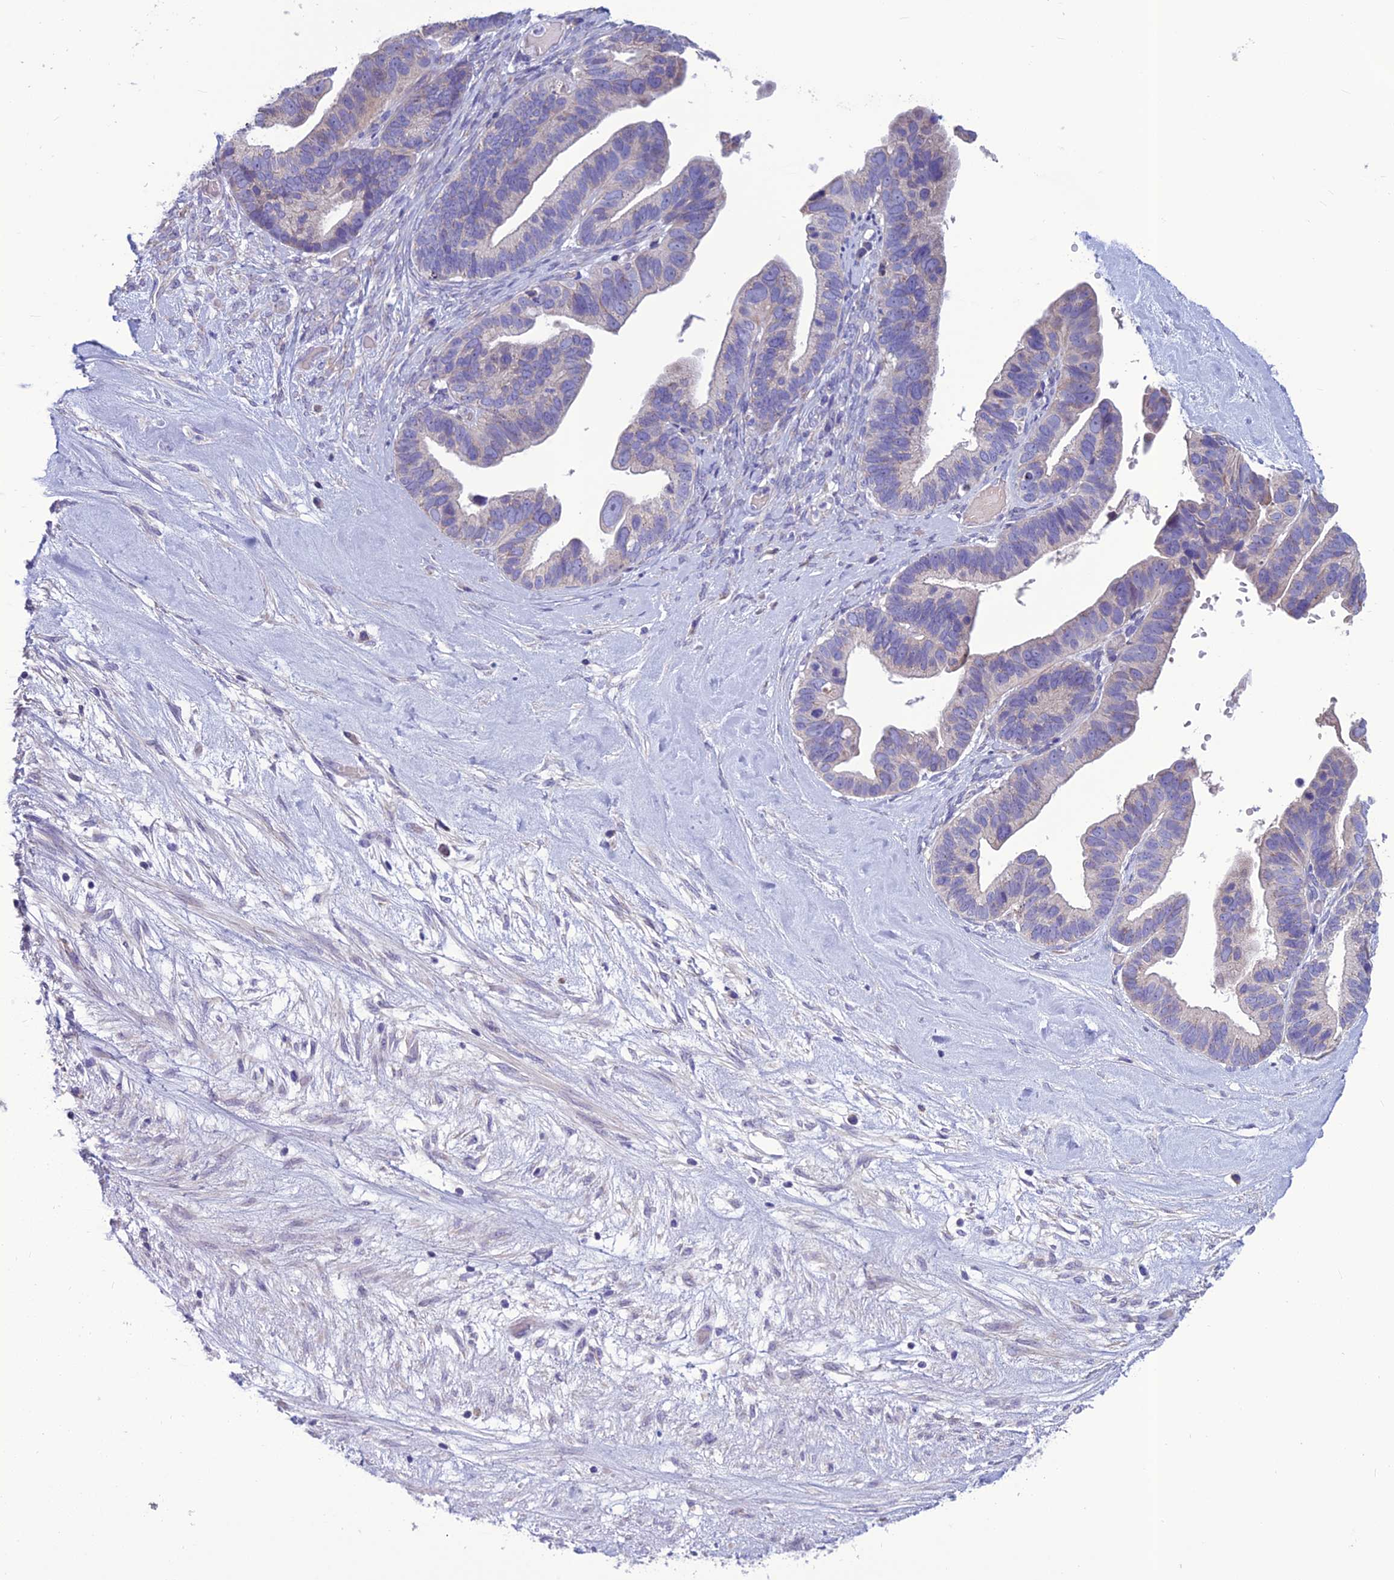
{"staining": {"intensity": "weak", "quantity": "<25%", "location": "cytoplasmic/membranous"}, "tissue": "ovarian cancer", "cell_type": "Tumor cells", "image_type": "cancer", "snomed": [{"axis": "morphology", "description": "Cystadenocarcinoma, serous, NOS"}, {"axis": "topography", "description": "Ovary"}], "caption": "DAB (3,3'-diaminobenzidine) immunohistochemical staining of human ovarian cancer (serous cystadenocarcinoma) reveals no significant positivity in tumor cells.", "gene": "BHMT2", "patient": {"sex": "female", "age": 56}}